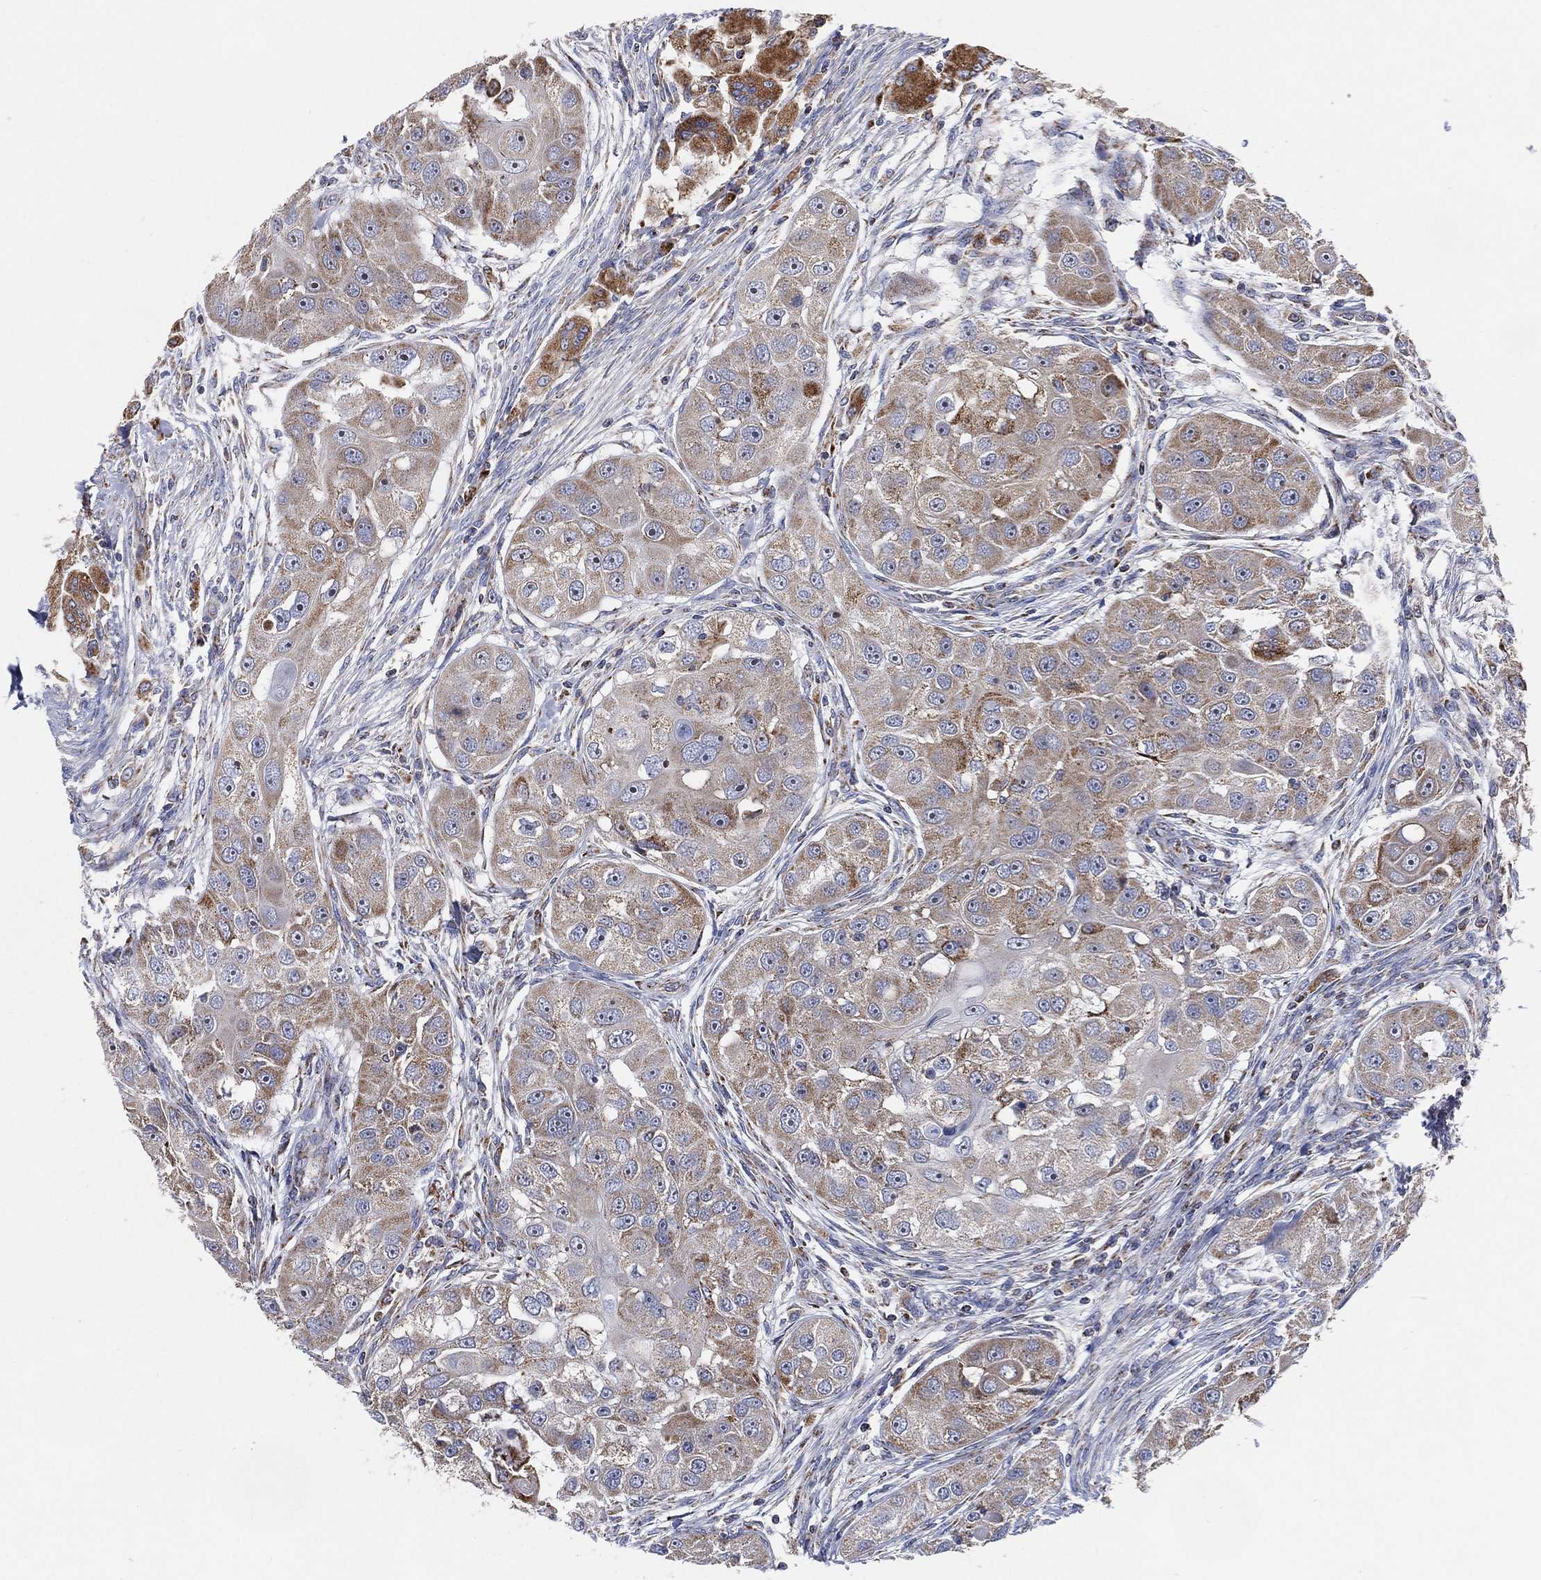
{"staining": {"intensity": "moderate", "quantity": "25%-75%", "location": "cytoplasmic/membranous"}, "tissue": "head and neck cancer", "cell_type": "Tumor cells", "image_type": "cancer", "snomed": [{"axis": "morphology", "description": "Squamous cell carcinoma, NOS"}, {"axis": "topography", "description": "Head-Neck"}], "caption": "A brown stain highlights moderate cytoplasmic/membranous staining of a protein in human head and neck squamous cell carcinoma tumor cells.", "gene": "GCAT", "patient": {"sex": "male", "age": 51}}